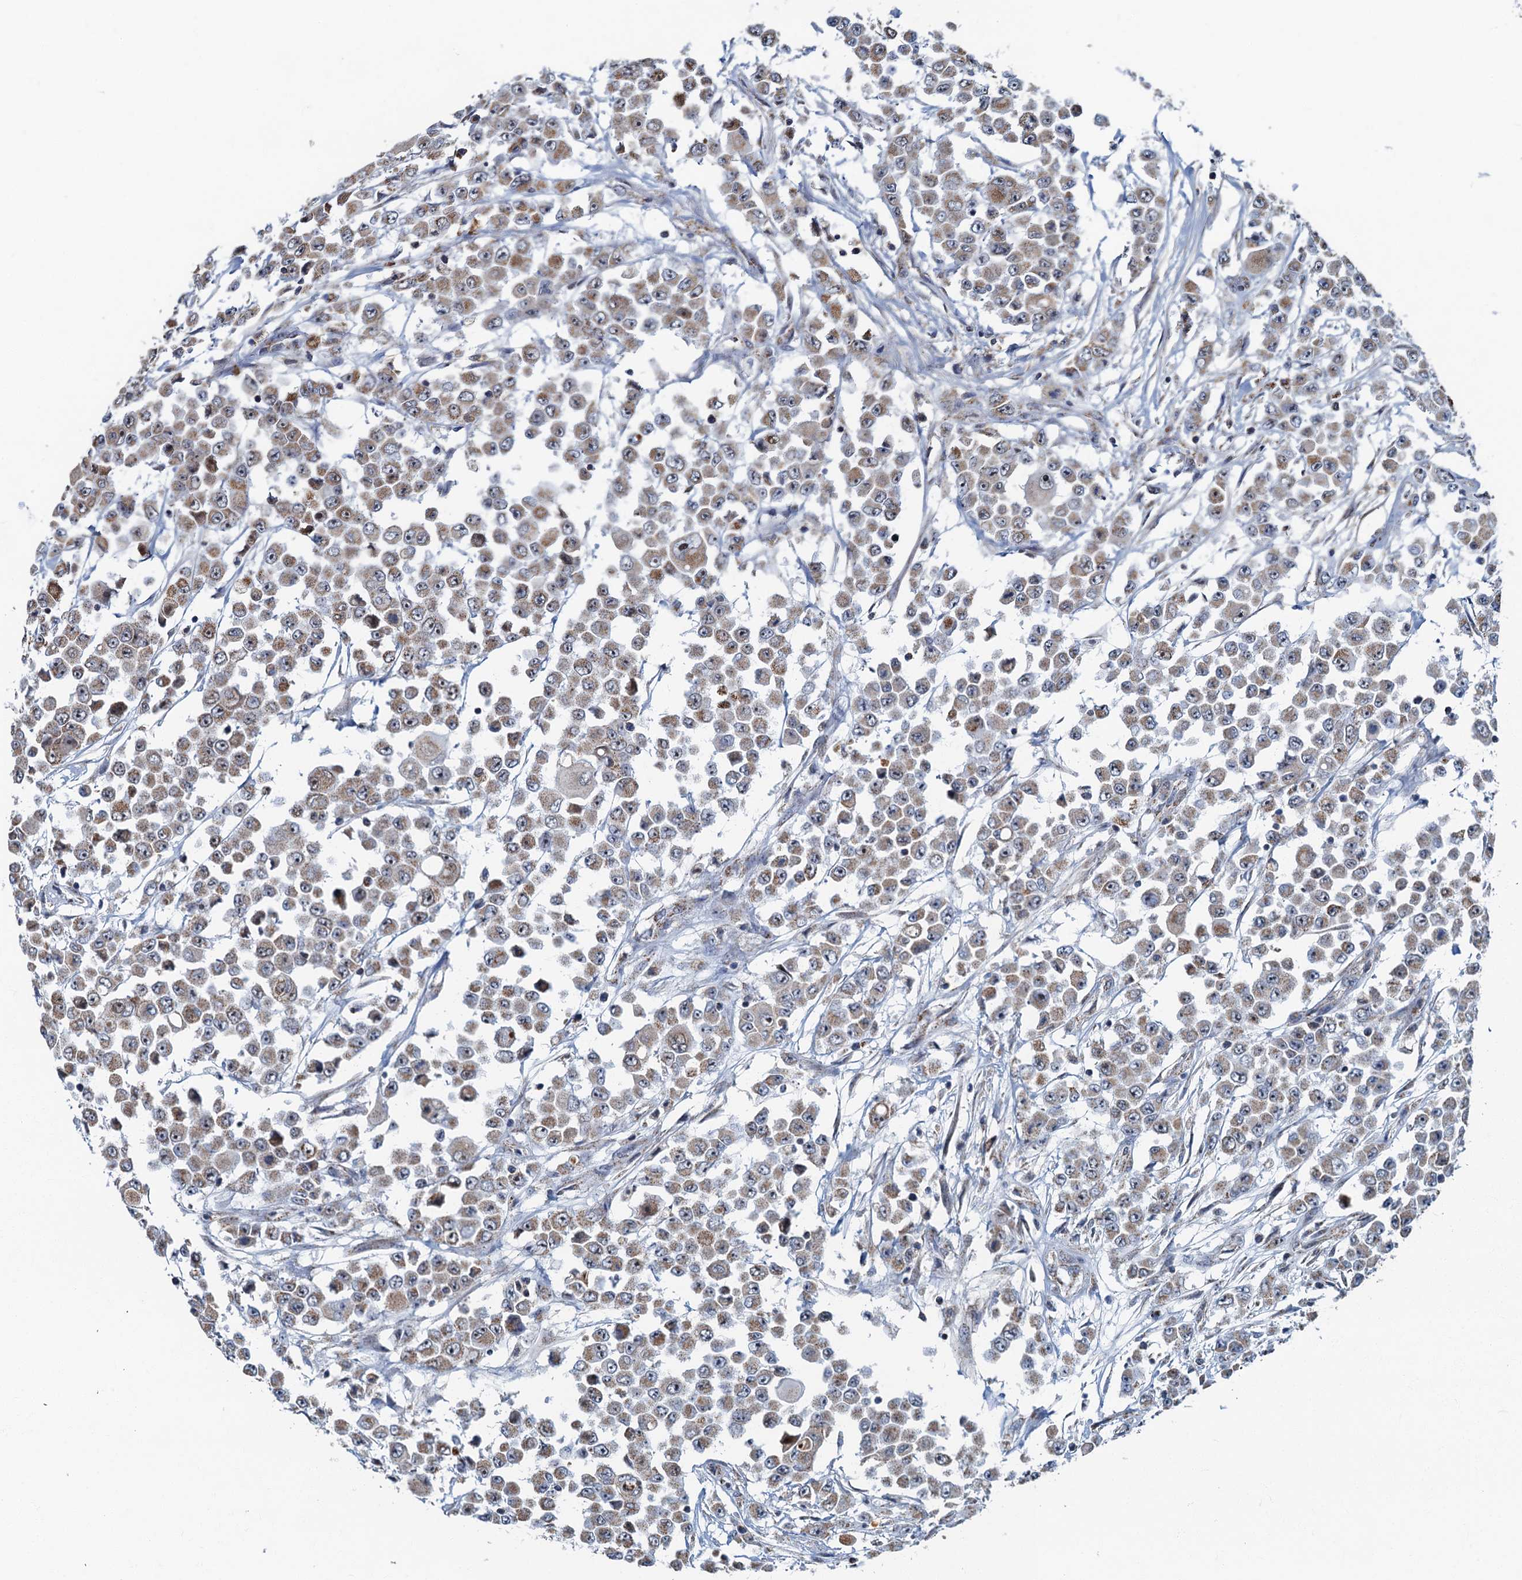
{"staining": {"intensity": "moderate", "quantity": ">75%", "location": "cytoplasmic/membranous"}, "tissue": "colorectal cancer", "cell_type": "Tumor cells", "image_type": "cancer", "snomed": [{"axis": "morphology", "description": "Adenocarcinoma, NOS"}, {"axis": "topography", "description": "Colon"}], "caption": "This is an image of immunohistochemistry (IHC) staining of adenocarcinoma (colorectal), which shows moderate staining in the cytoplasmic/membranous of tumor cells.", "gene": "RAD9B", "patient": {"sex": "male", "age": 51}}